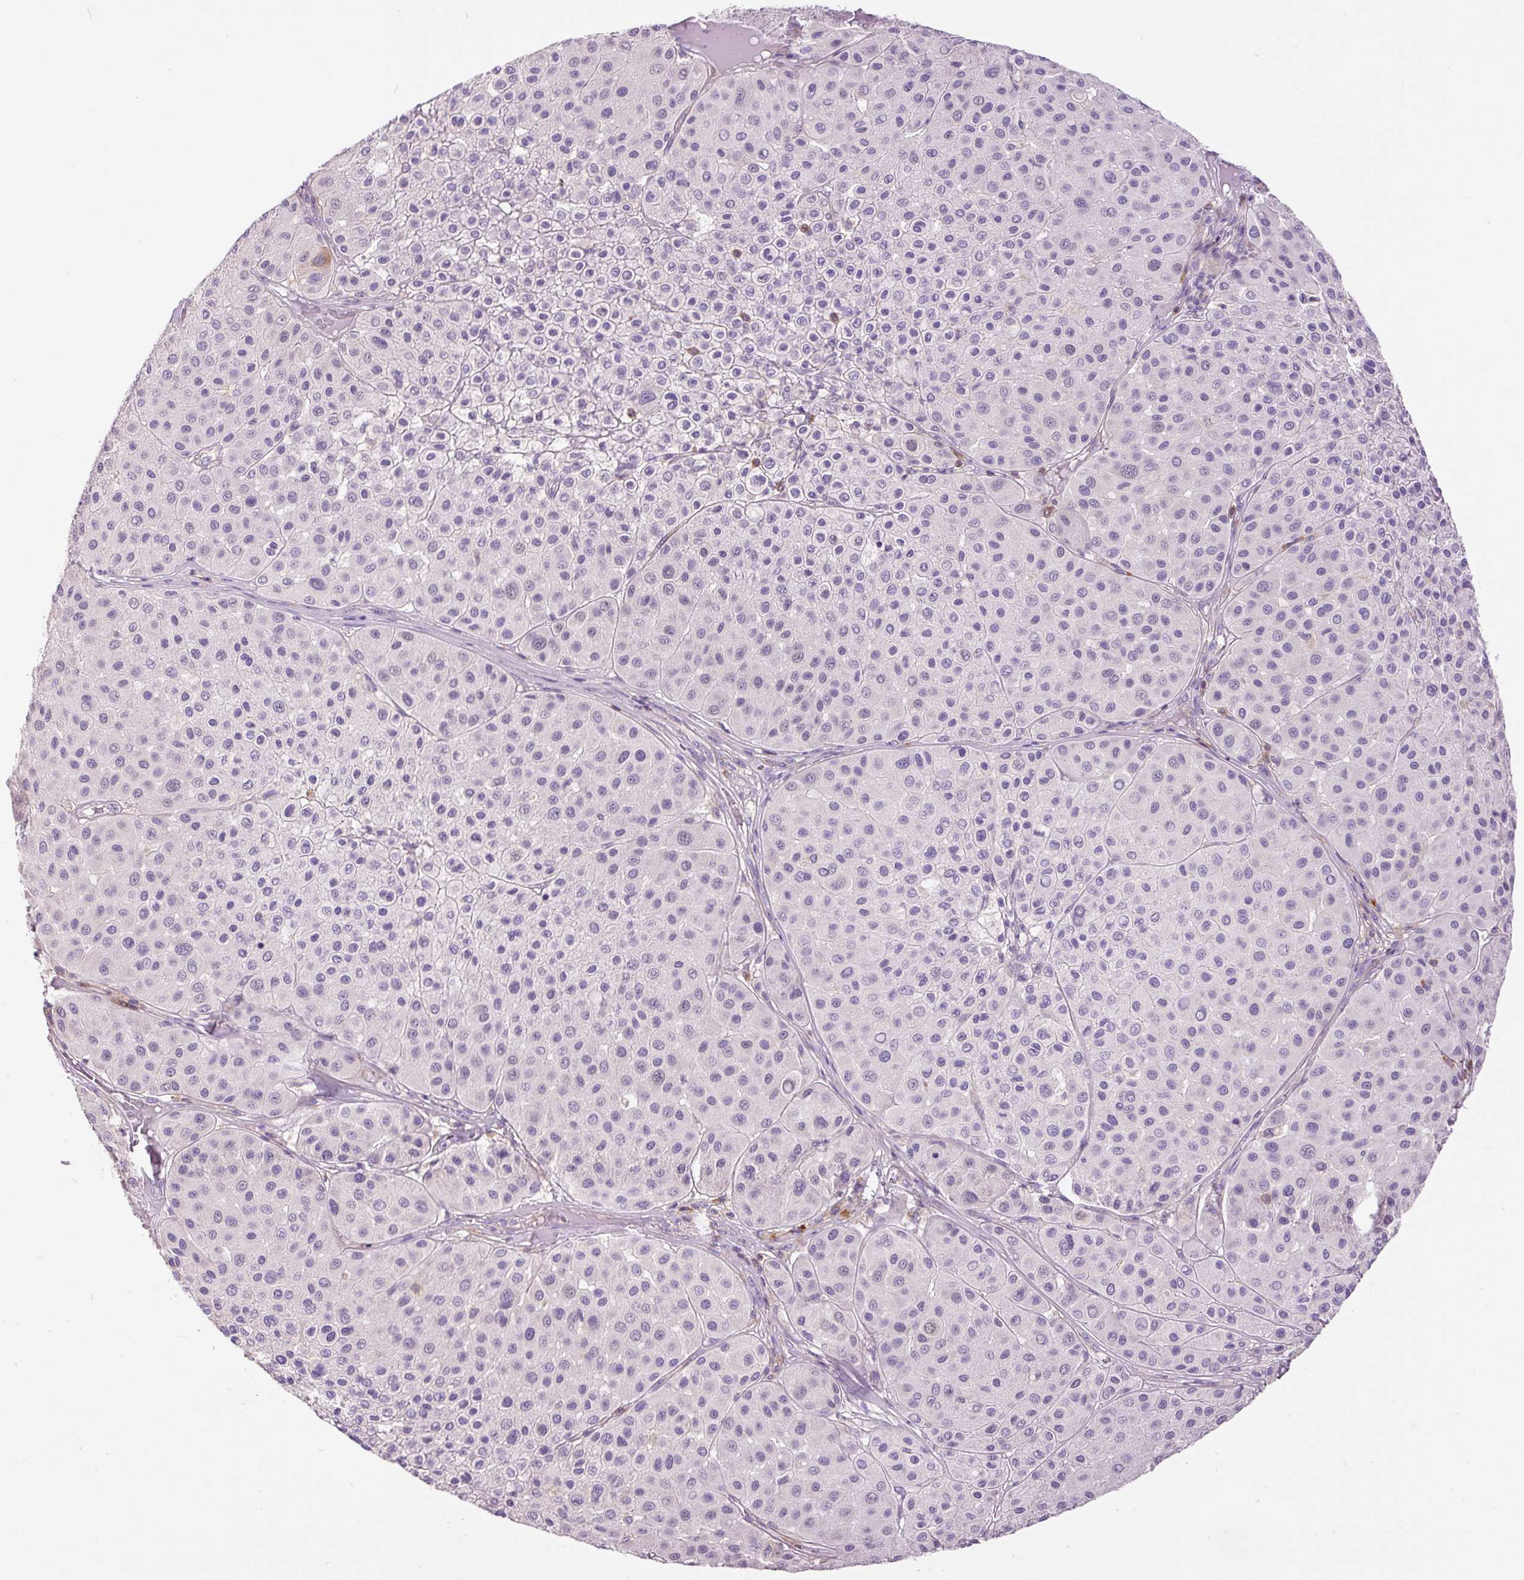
{"staining": {"intensity": "negative", "quantity": "none", "location": "none"}, "tissue": "melanoma", "cell_type": "Tumor cells", "image_type": "cancer", "snomed": [{"axis": "morphology", "description": "Malignant melanoma, Metastatic site"}, {"axis": "topography", "description": "Smooth muscle"}], "caption": "Immunohistochemical staining of human melanoma displays no significant staining in tumor cells.", "gene": "DOK6", "patient": {"sex": "male", "age": 41}}